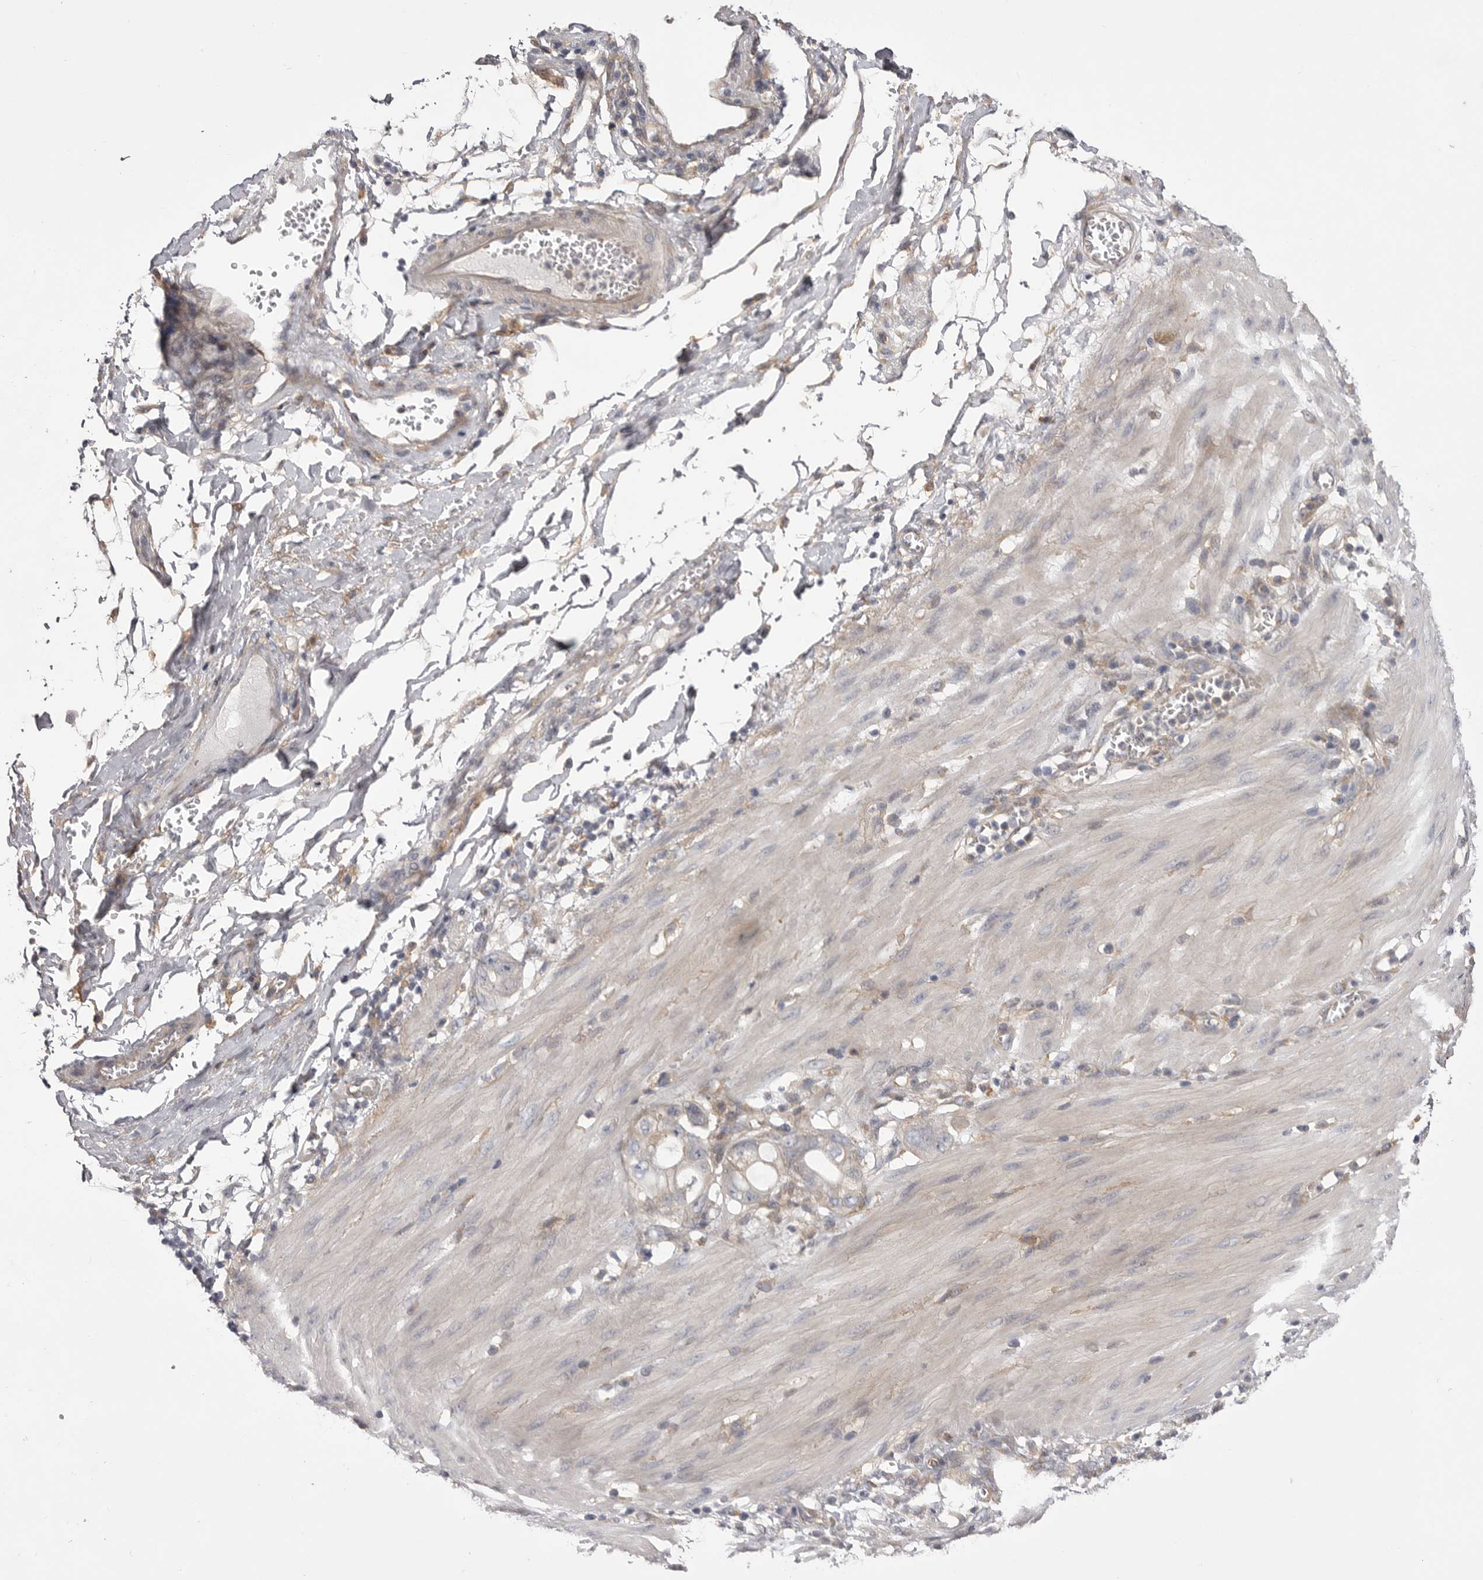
{"staining": {"intensity": "weak", "quantity": "<25%", "location": "cytoplasmic/membranous"}, "tissue": "stomach cancer", "cell_type": "Tumor cells", "image_type": "cancer", "snomed": [{"axis": "morphology", "description": "Adenocarcinoma, NOS"}, {"axis": "topography", "description": "Stomach"}, {"axis": "topography", "description": "Stomach, lower"}], "caption": "This is an immunohistochemistry (IHC) micrograph of human stomach adenocarcinoma. There is no staining in tumor cells.", "gene": "OSBPL9", "patient": {"sex": "female", "age": 48}}